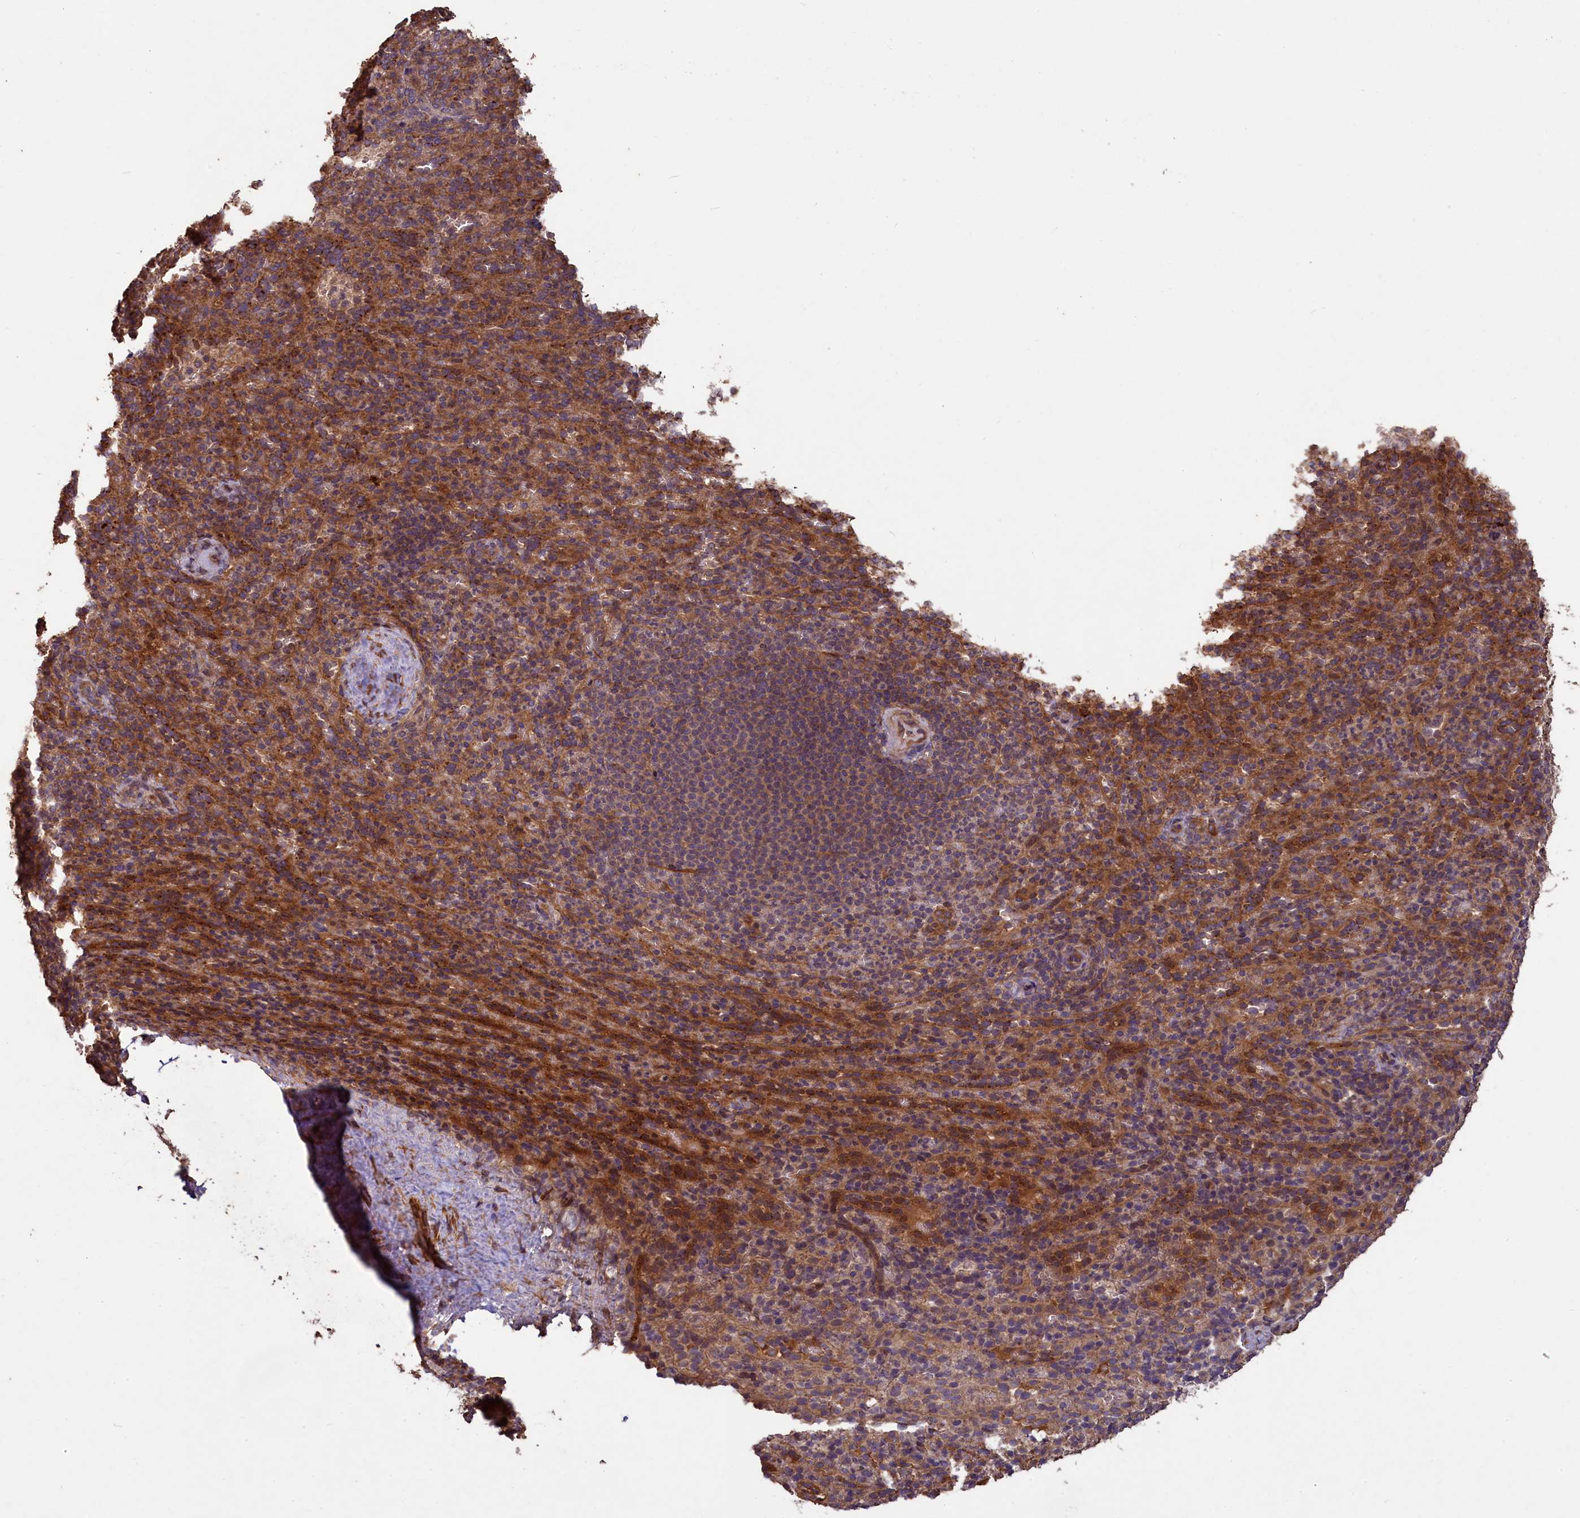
{"staining": {"intensity": "moderate", "quantity": "<25%", "location": "cytoplasmic/membranous"}, "tissue": "spleen", "cell_type": "Cells in red pulp", "image_type": "normal", "snomed": [{"axis": "morphology", "description": "Normal tissue, NOS"}, {"axis": "topography", "description": "Spleen"}], "caption": "Immunohistochemistry (IHC) (DAB (3,3'-diaminobenzidine)) staining of benign spleen displays moderate cytoplasmic/membranous protein staining in approximately <25% of cells in red pulp.", "gene": "NUDT6", "patient": {"sex": "female", "age": 21}}